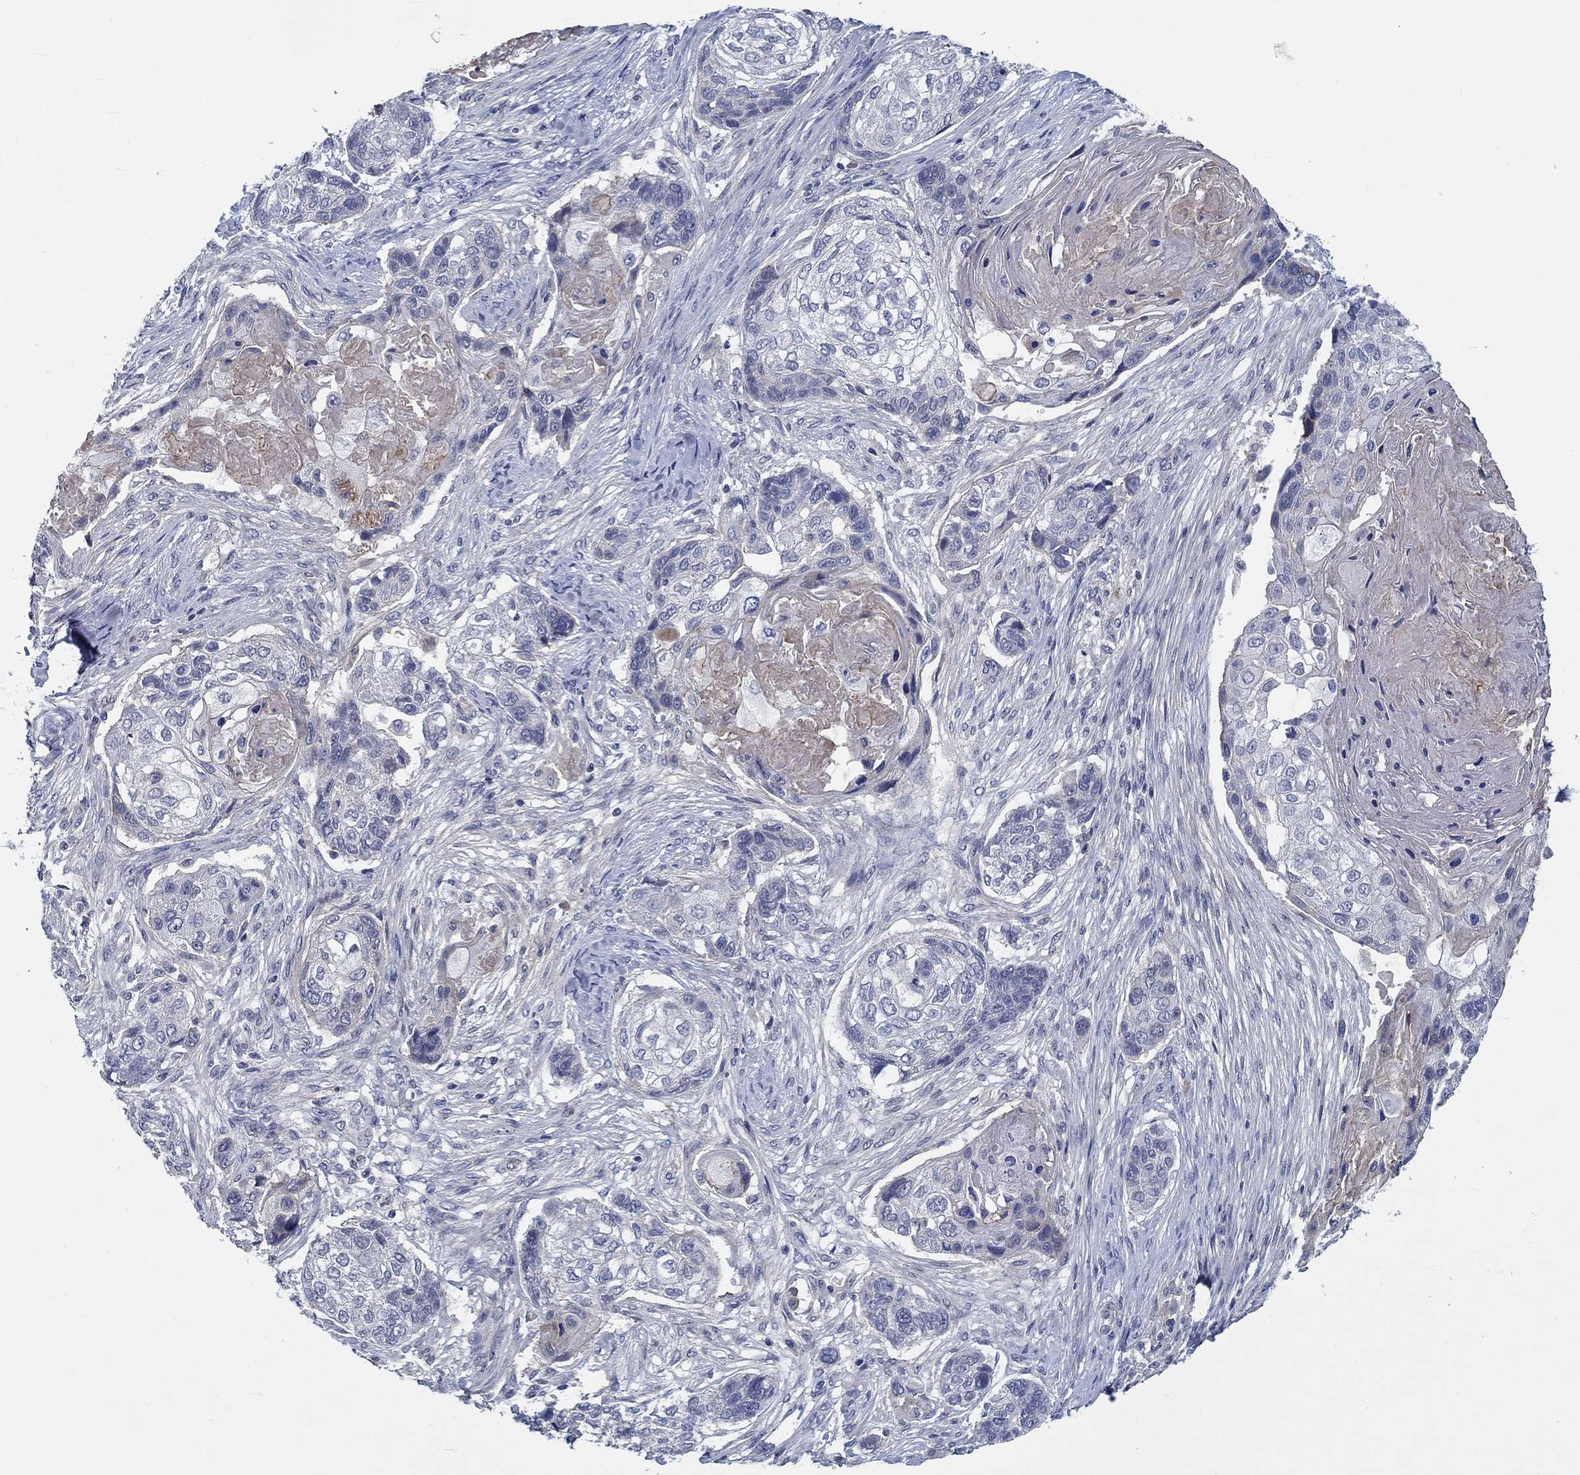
{"staining": {"intensity": "weak", "quantity": "<25%", "location": "cytoplasmic/membranous"}, "tissue": "lung cancer", "cell_type": "Tumor cells", "image_type": "cancer", "snomed": [{"axis": "morphology", "description": "Normal tissue, NOS"}, {"axis": "morphology", "description": "Squamous cell carcinoma, NOS"}, {"axis": "topography", "description": "Bronchus"}, {"axis": "topography", "description": "Lung"}], "caption": "A high-resolution photomicrograph shows IHC staining of lung squamous cell carcinoma, which exhibits no significant positivity in tumor cells.", "gene": "MYBPC1", "patient": {"sex": "male", "age": 69}}